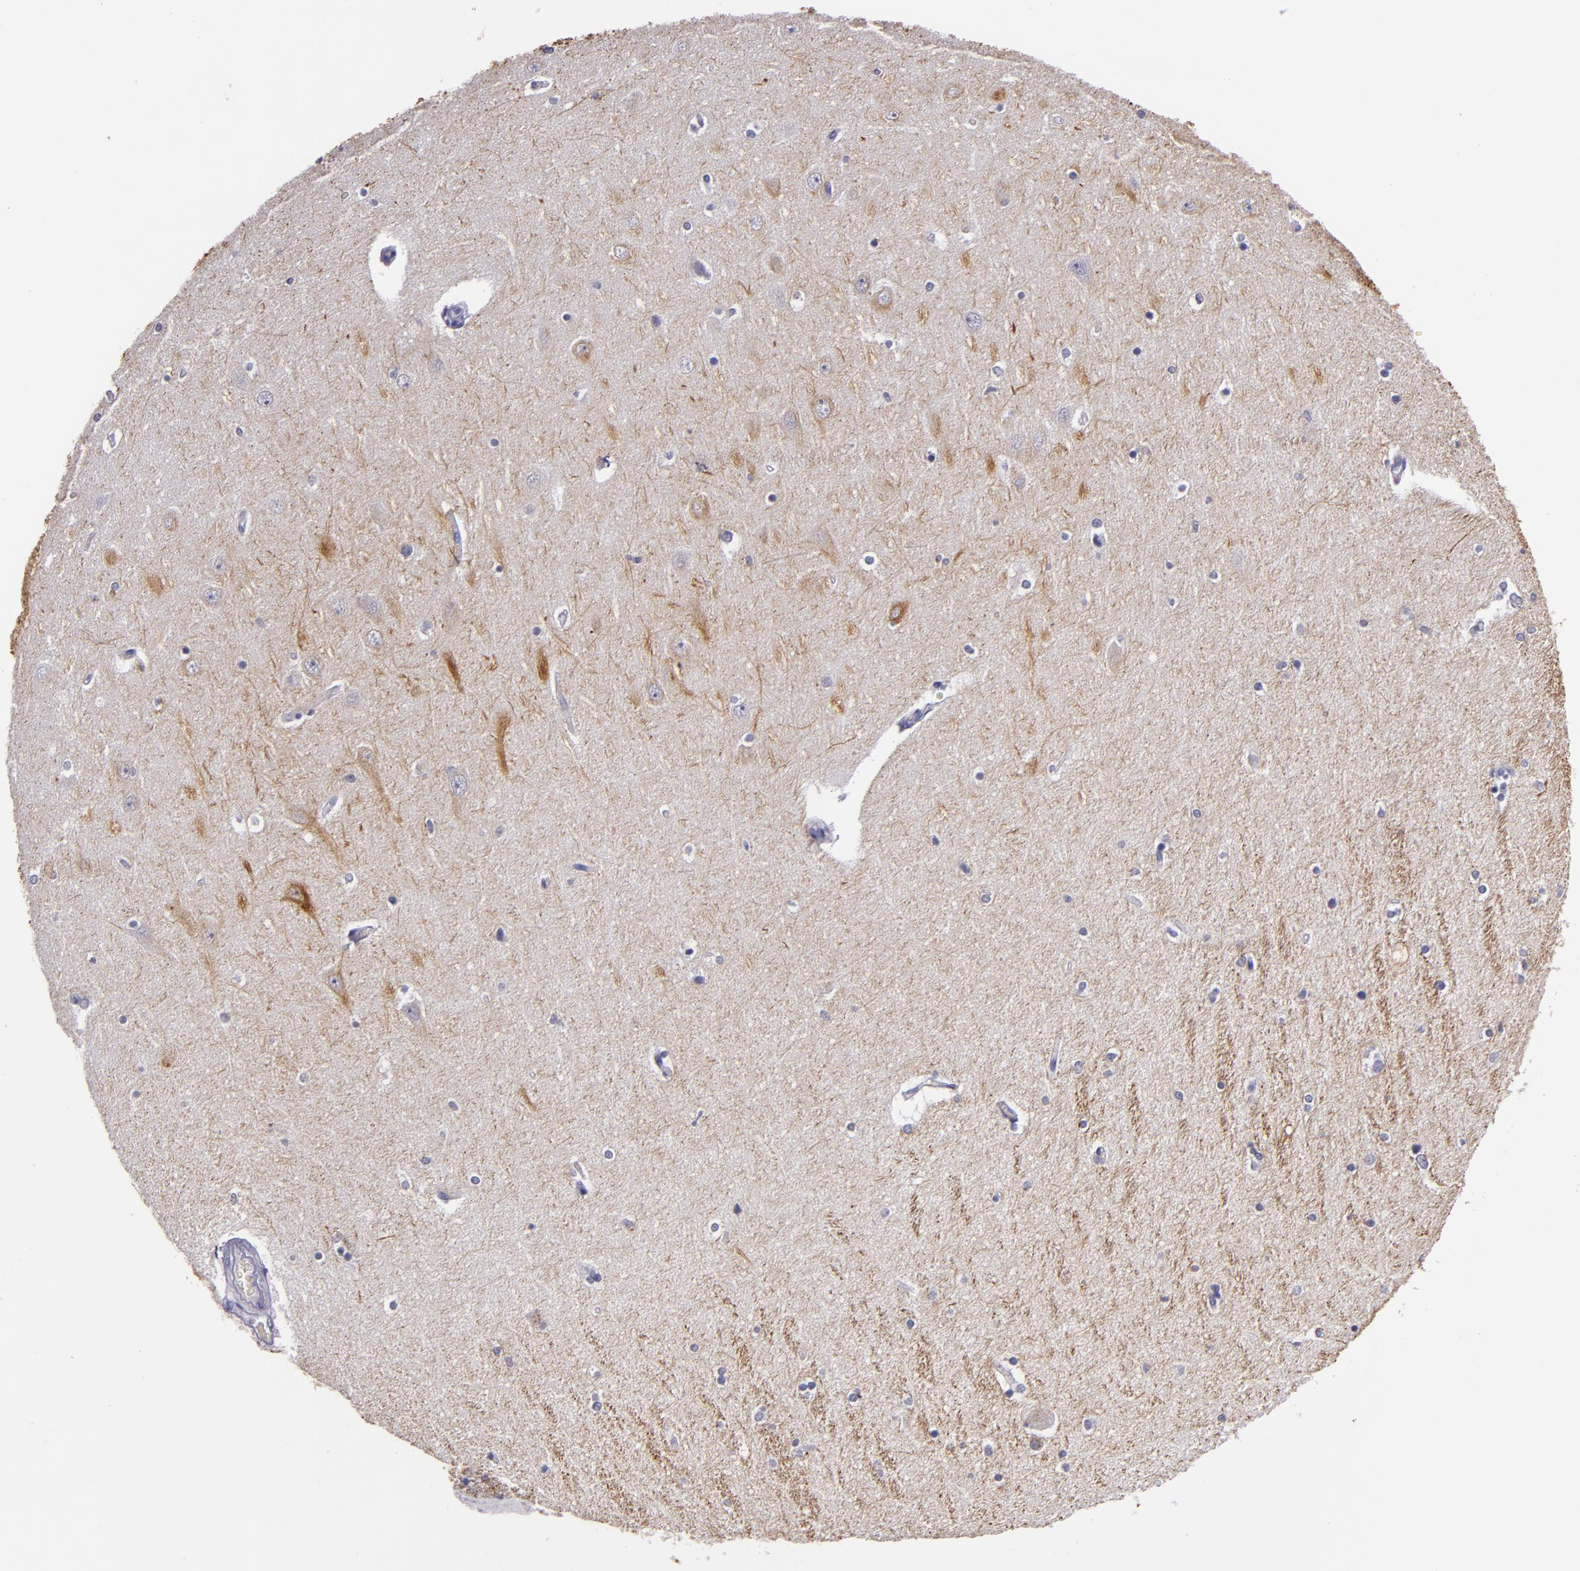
{"staining": {"intensity": "negative", "quantity": "none", "location": "none"}, "tissue": "hippocampus", "cell_type": "Glial cells", "image_type": "normal", "snomed": [{"axis": "morphology", "description": "Normal tissue, NOS"}, {"axis": "topography", "description": "Hippocampus"}], "caption": "Immunohistochemical staining of normal human hippocampus shows no significant positivity in glial cells.", "gene": "INA", "patient": {"sex": "female", "age": 54}}